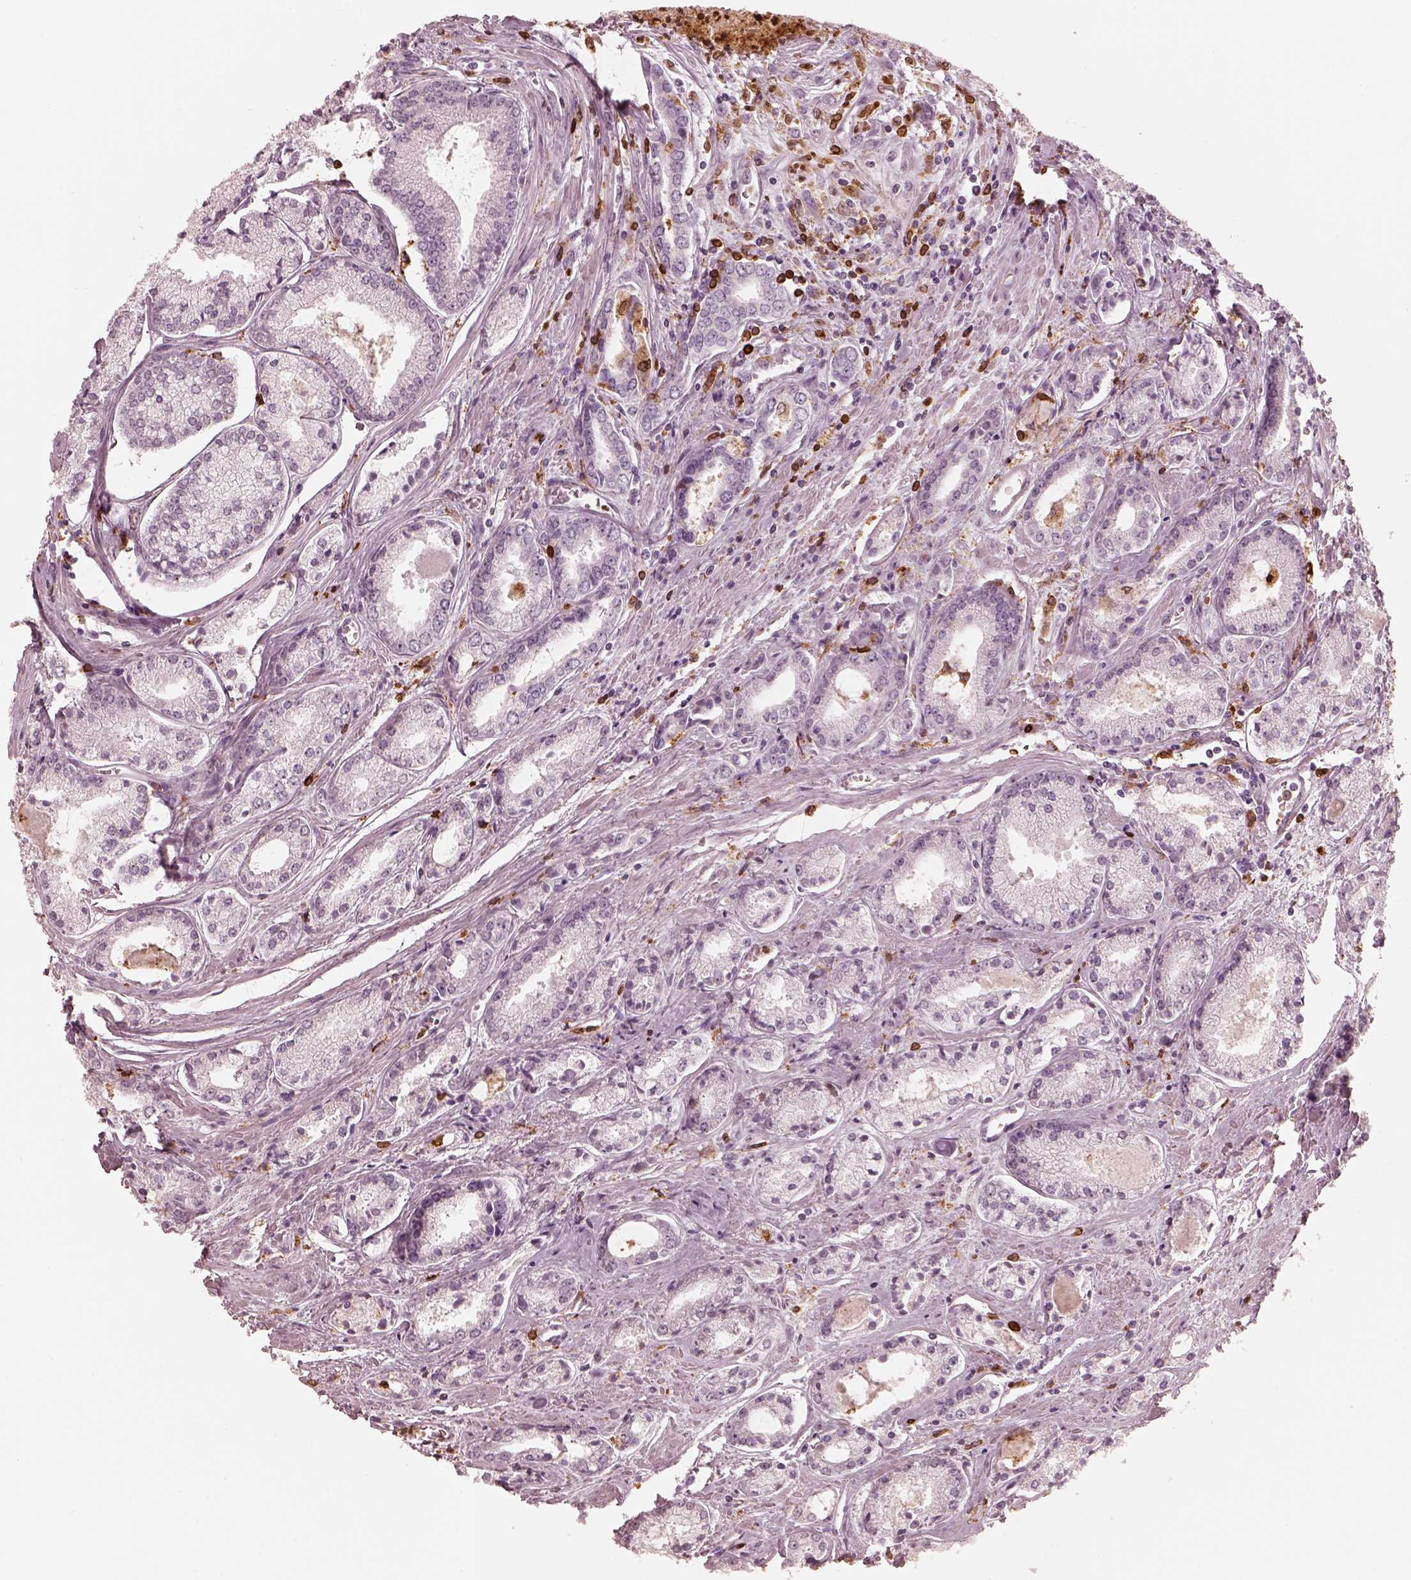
{"staining": {"intensity": "negative", "quantity": "none", "location": "none"}, "tissue": "prostate cancer", "cell_type": "Tumor cells", "image_type": "cancer", "snomed": [{"axis": "morphology", "description": "Adenocarcinoma, NOS"}, {"axis": "topography", "description": "Prostate"}], "caption": "High power microscopy image of an immunohistochemistry micrograph of adenocarcinoma (prostate), revealing no significant staining in tumor cells.", "gene": "ALOX5", "patient": {"sex": "male", "age": 72}}